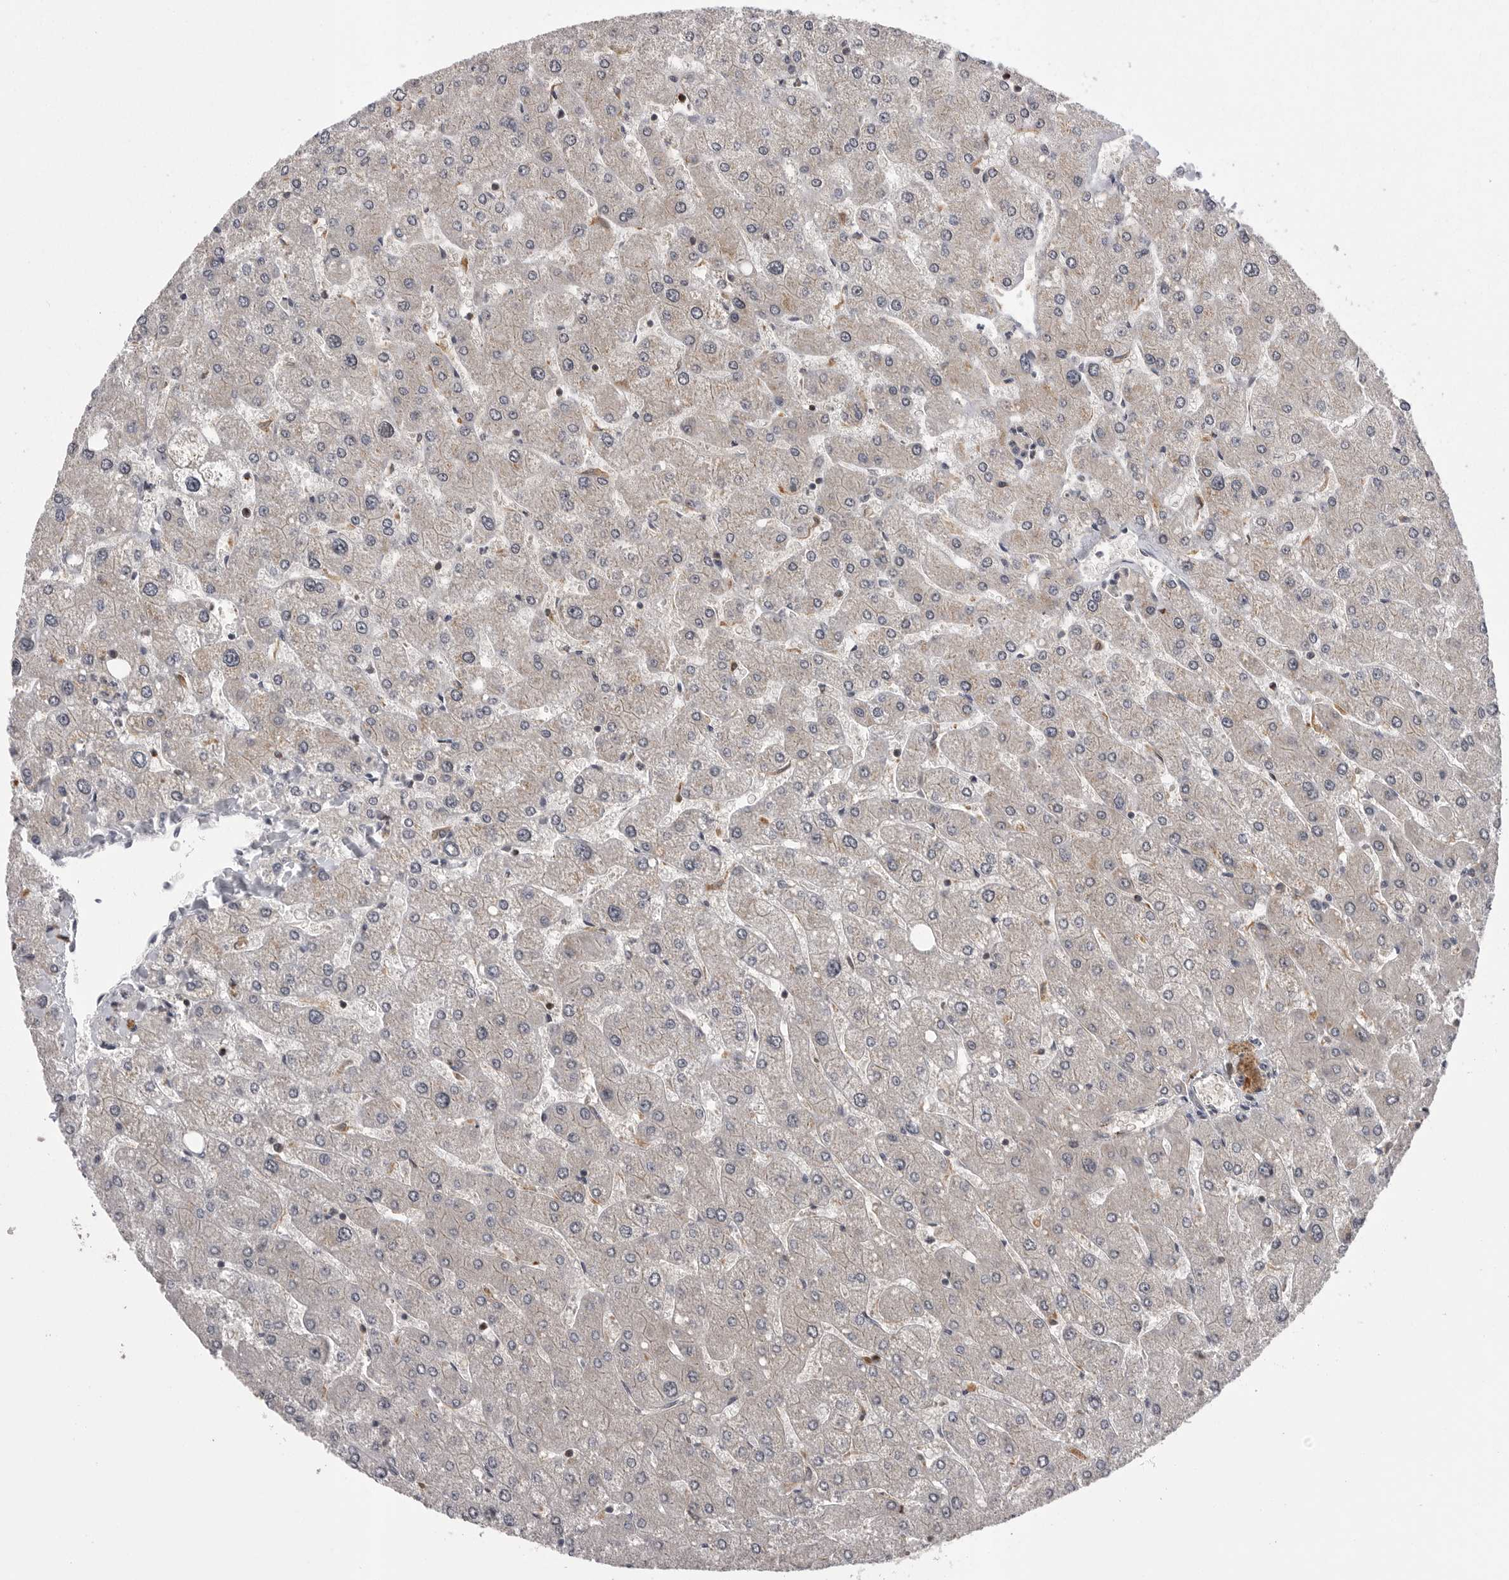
{"staining": {"intensity": "negative", "quantity": "none", "location": "none"}, "tissue": "liver", "cell_type": "Cholangiocytes", "image_type": "normal", "snomed": [{"axis": "morphology", "description": "Normal tissue, NOS"}, {"axis": "topography", "description": "Liver"}], "caption": "Liver stained for a protein using immunohistochemistry (IHC) demonstrates no staining cholangiocytes.", "gene": "AOAH", "patient": {"sex": "male", "age": 55}}